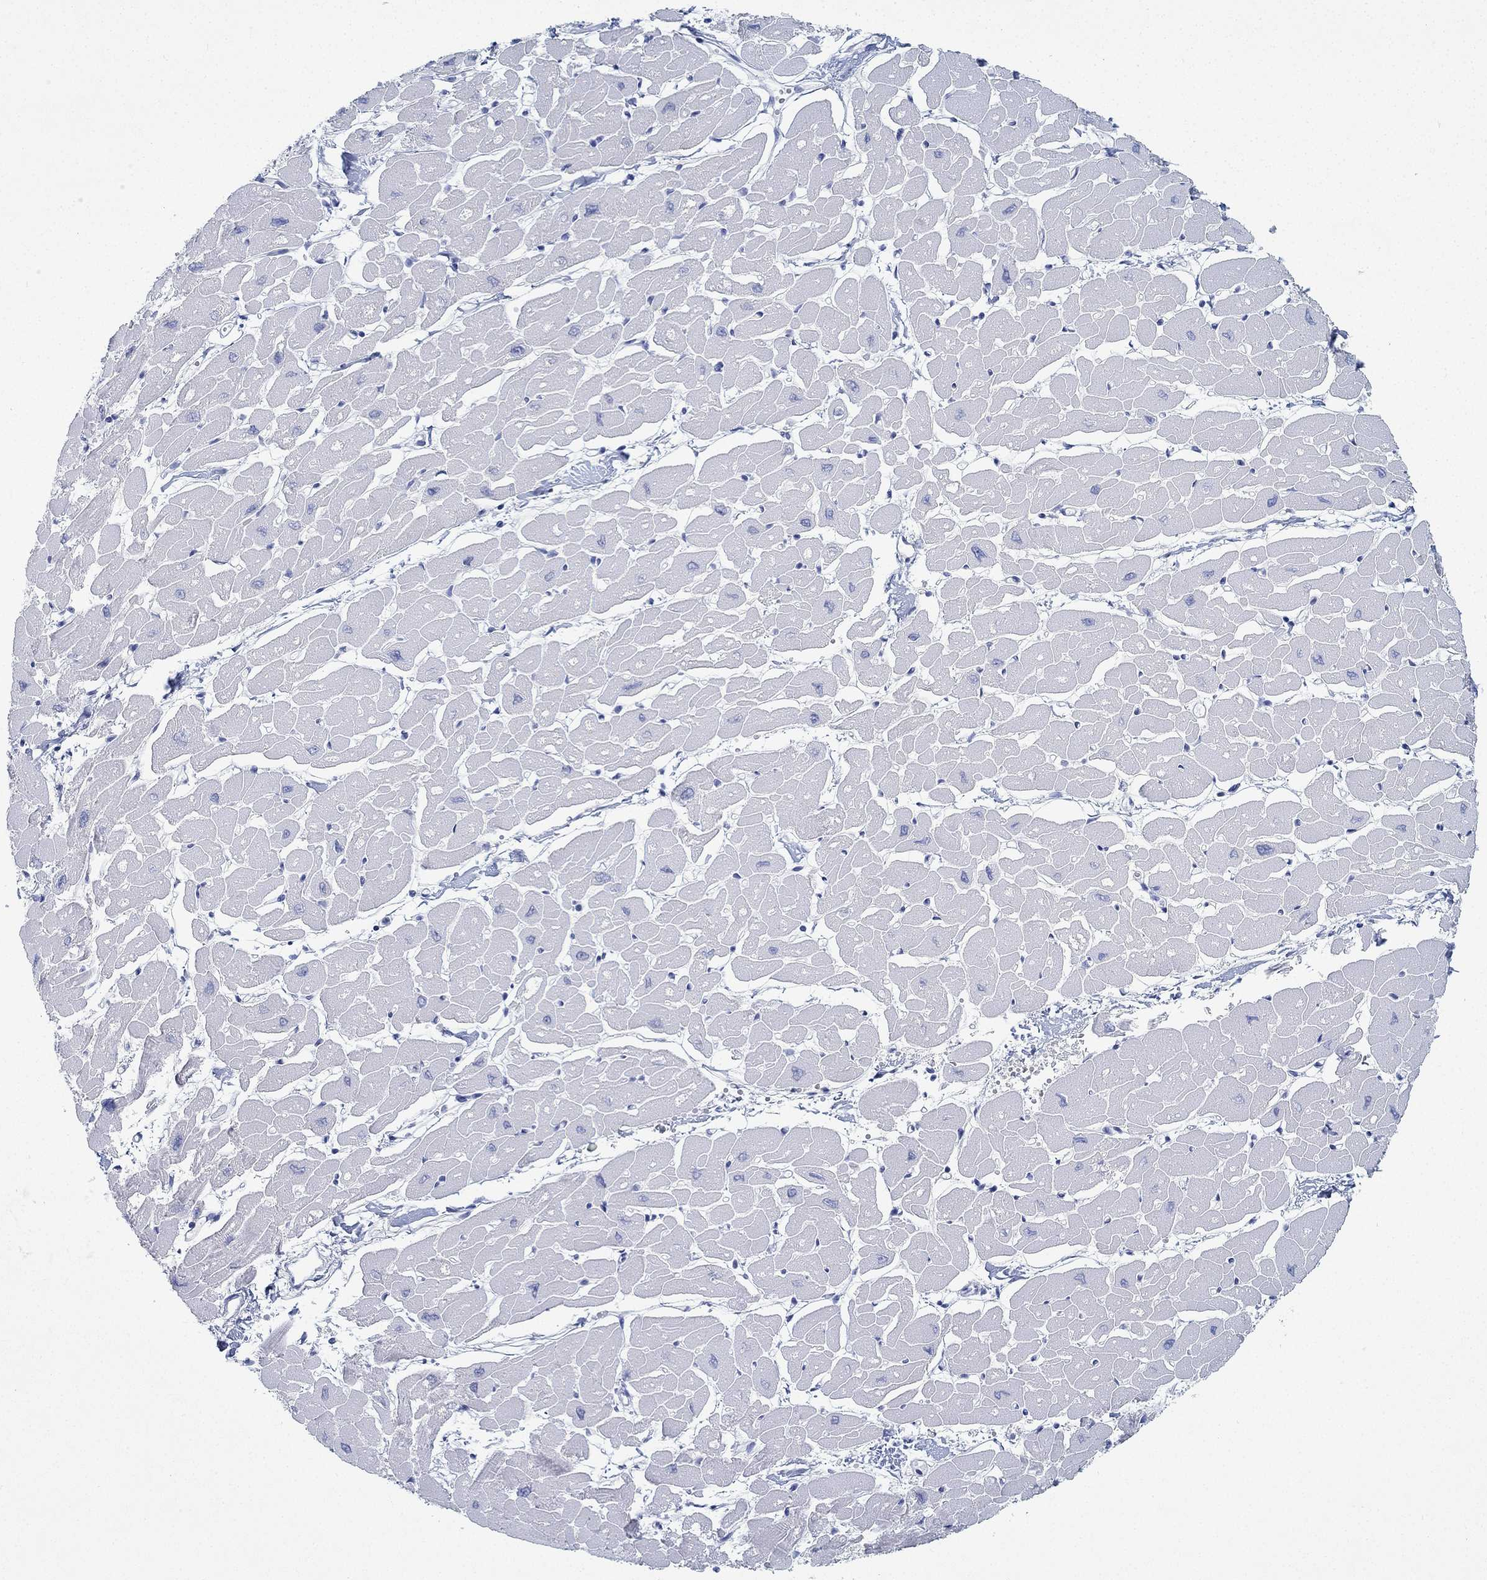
{"staining": {"intensity": "negative", "quantity": "none", "location": "none"}, "tissue": "heart muscle", "cell_type": "Cardiomyocytes", "image_type": "normal", "snomed": [{"axis": "morphology", "description": "Normal tissue, NOS"}, {"axis": "topography", "description": "Heart"}], "caption": "This is an immunohistochemistry image of unremarkable human heart muscle. There is no positivity in cardiomyocytes.", "gene": "PAX9", "patient": {"sex": "male", "age": 57}}